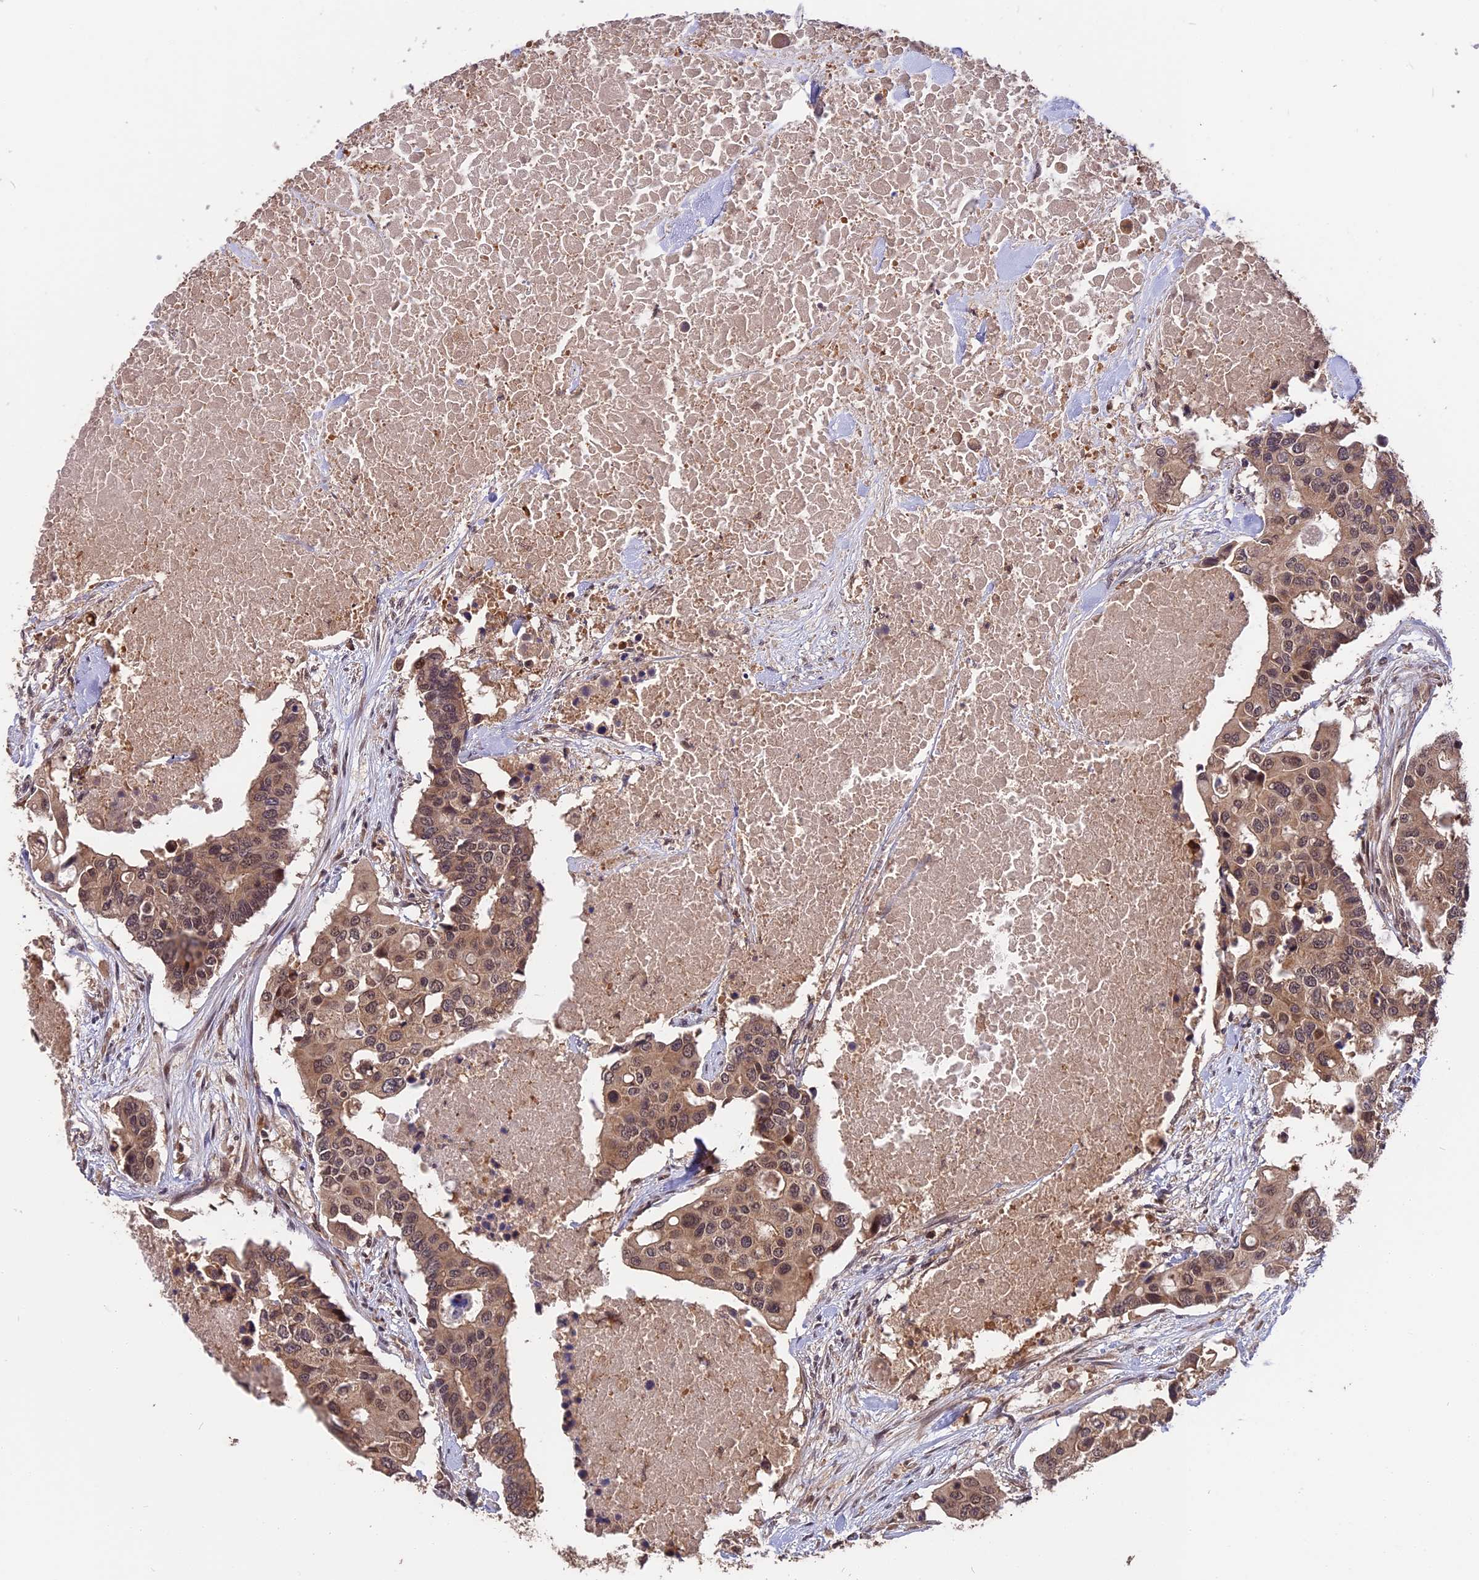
{"staining": {"intensity": "moderate", "quantity": ">75%", "location": "cytoplasmic/membranous,nuclear"}, "tissue": "colorectal cancer", "cell_type": "Tumor cells", "image_type": "cancer", "snomed": [{"axis": "morphology", "description": "Adenocarcinoma, NOS"}, {"axis": "topography", "description": "Colon"}], "caption": "Colorectal cancer (adenocarcinoma) tissue reveals moderate cytoplasmic/membranous and nuclear expression in about >75% of tumor cells", "gene": "ESCO1", "patient": {"sex": "male", "age": 77}}